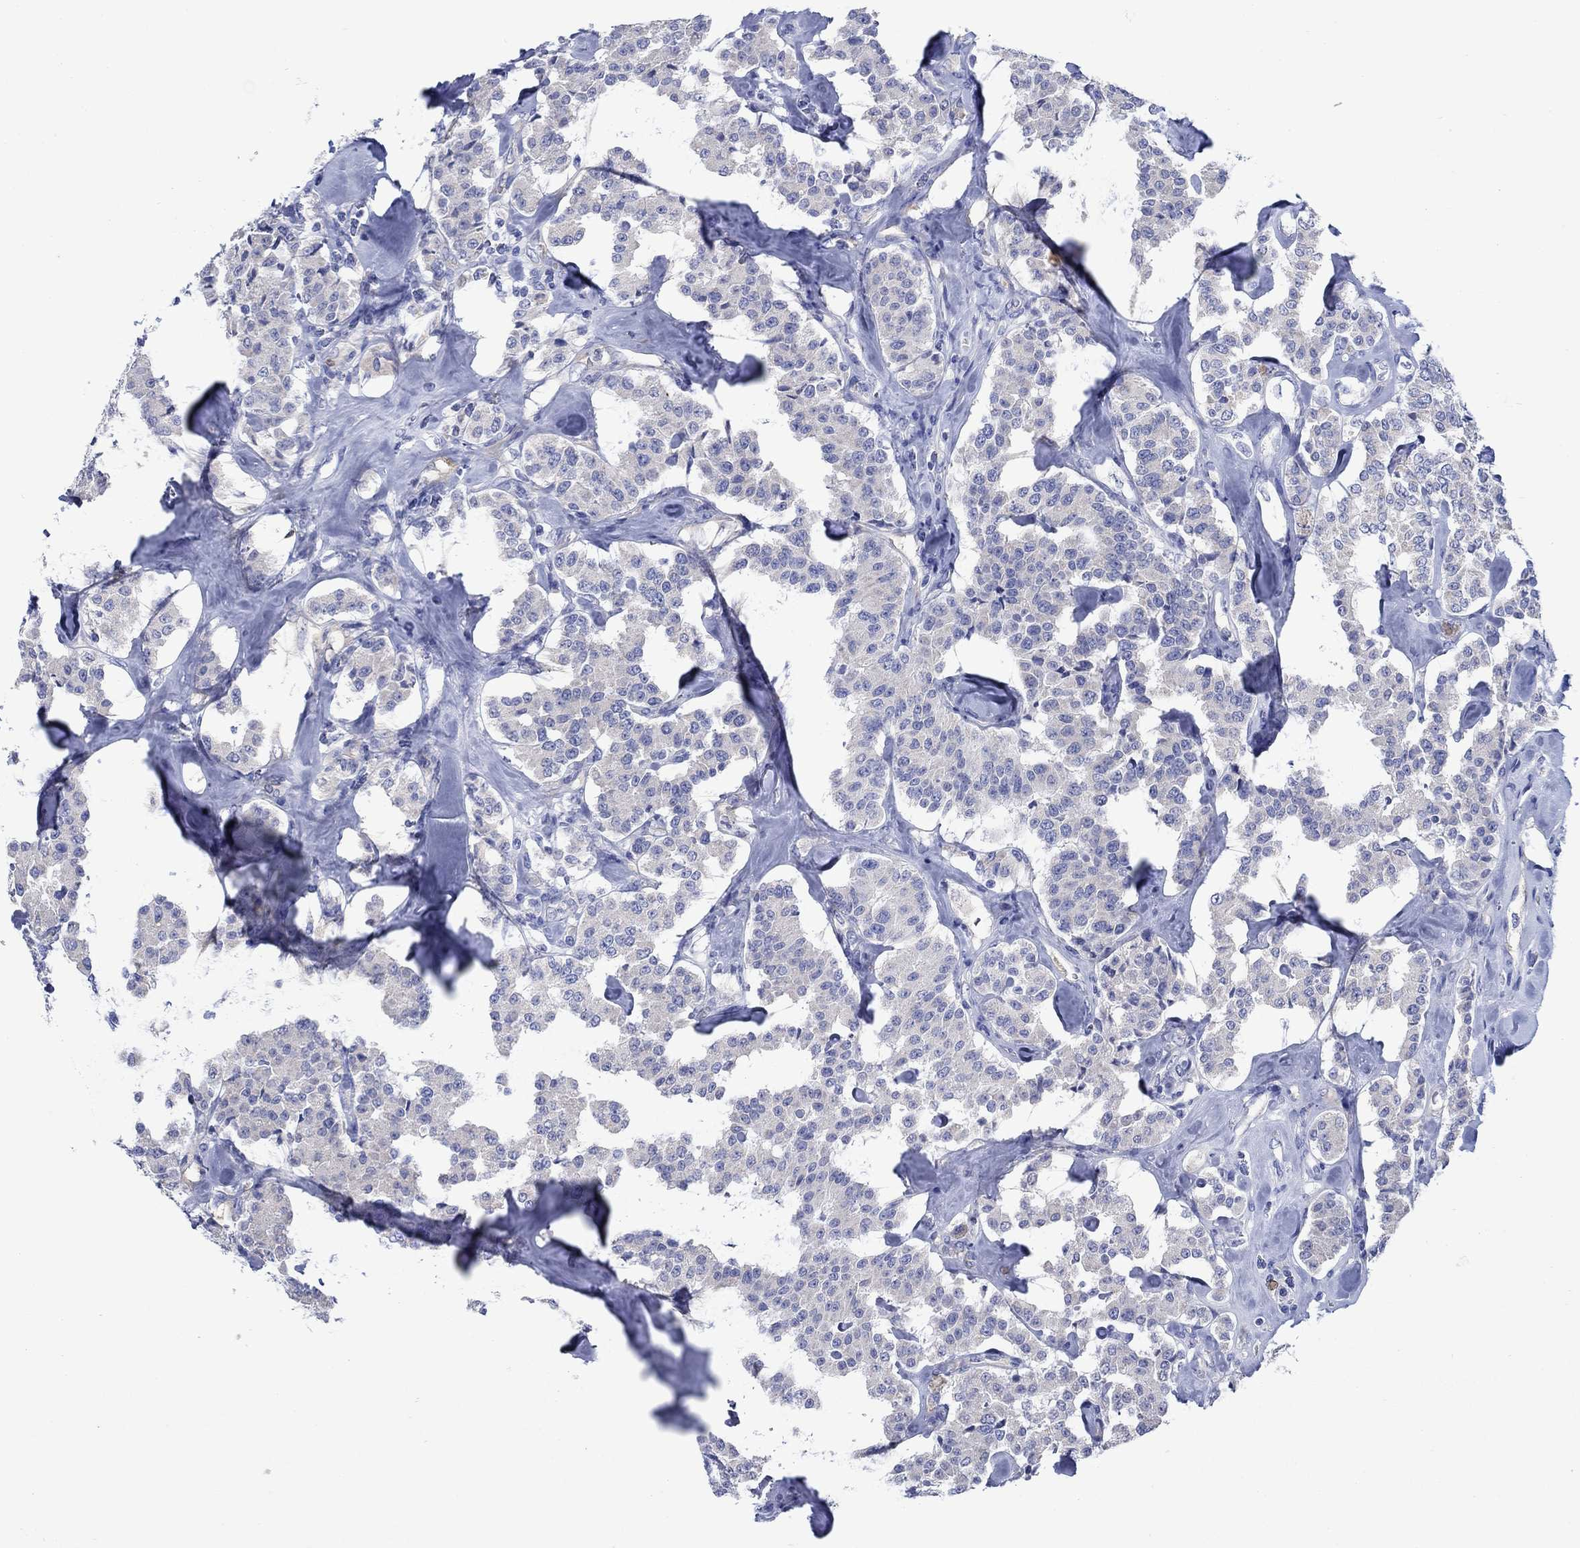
{"staining": {"intensity": "negative", "quantity": "none", "location": "none"}, "tissue": "carcinoid", "cell_type": "Tumor cells", "image_type": "cancer", "snomed": [{"axis": "morphology", "description": "Carcinoid, malignant, NOS"}, {"axis": "topography", "description": "Pancreas"}], "caption": "Carcinoid (malignant) was stained to show a protein in brown. There is no significant expression in tumor cells. Brightfield microscopy of immunohistochemistry stained with DAB (3,3'-diaminobenzidine) (brown) and hematoxylin (blue), captured at high magnification.", "gene": "TRIM16", "patient": {"sex": "male", "age": 41}}